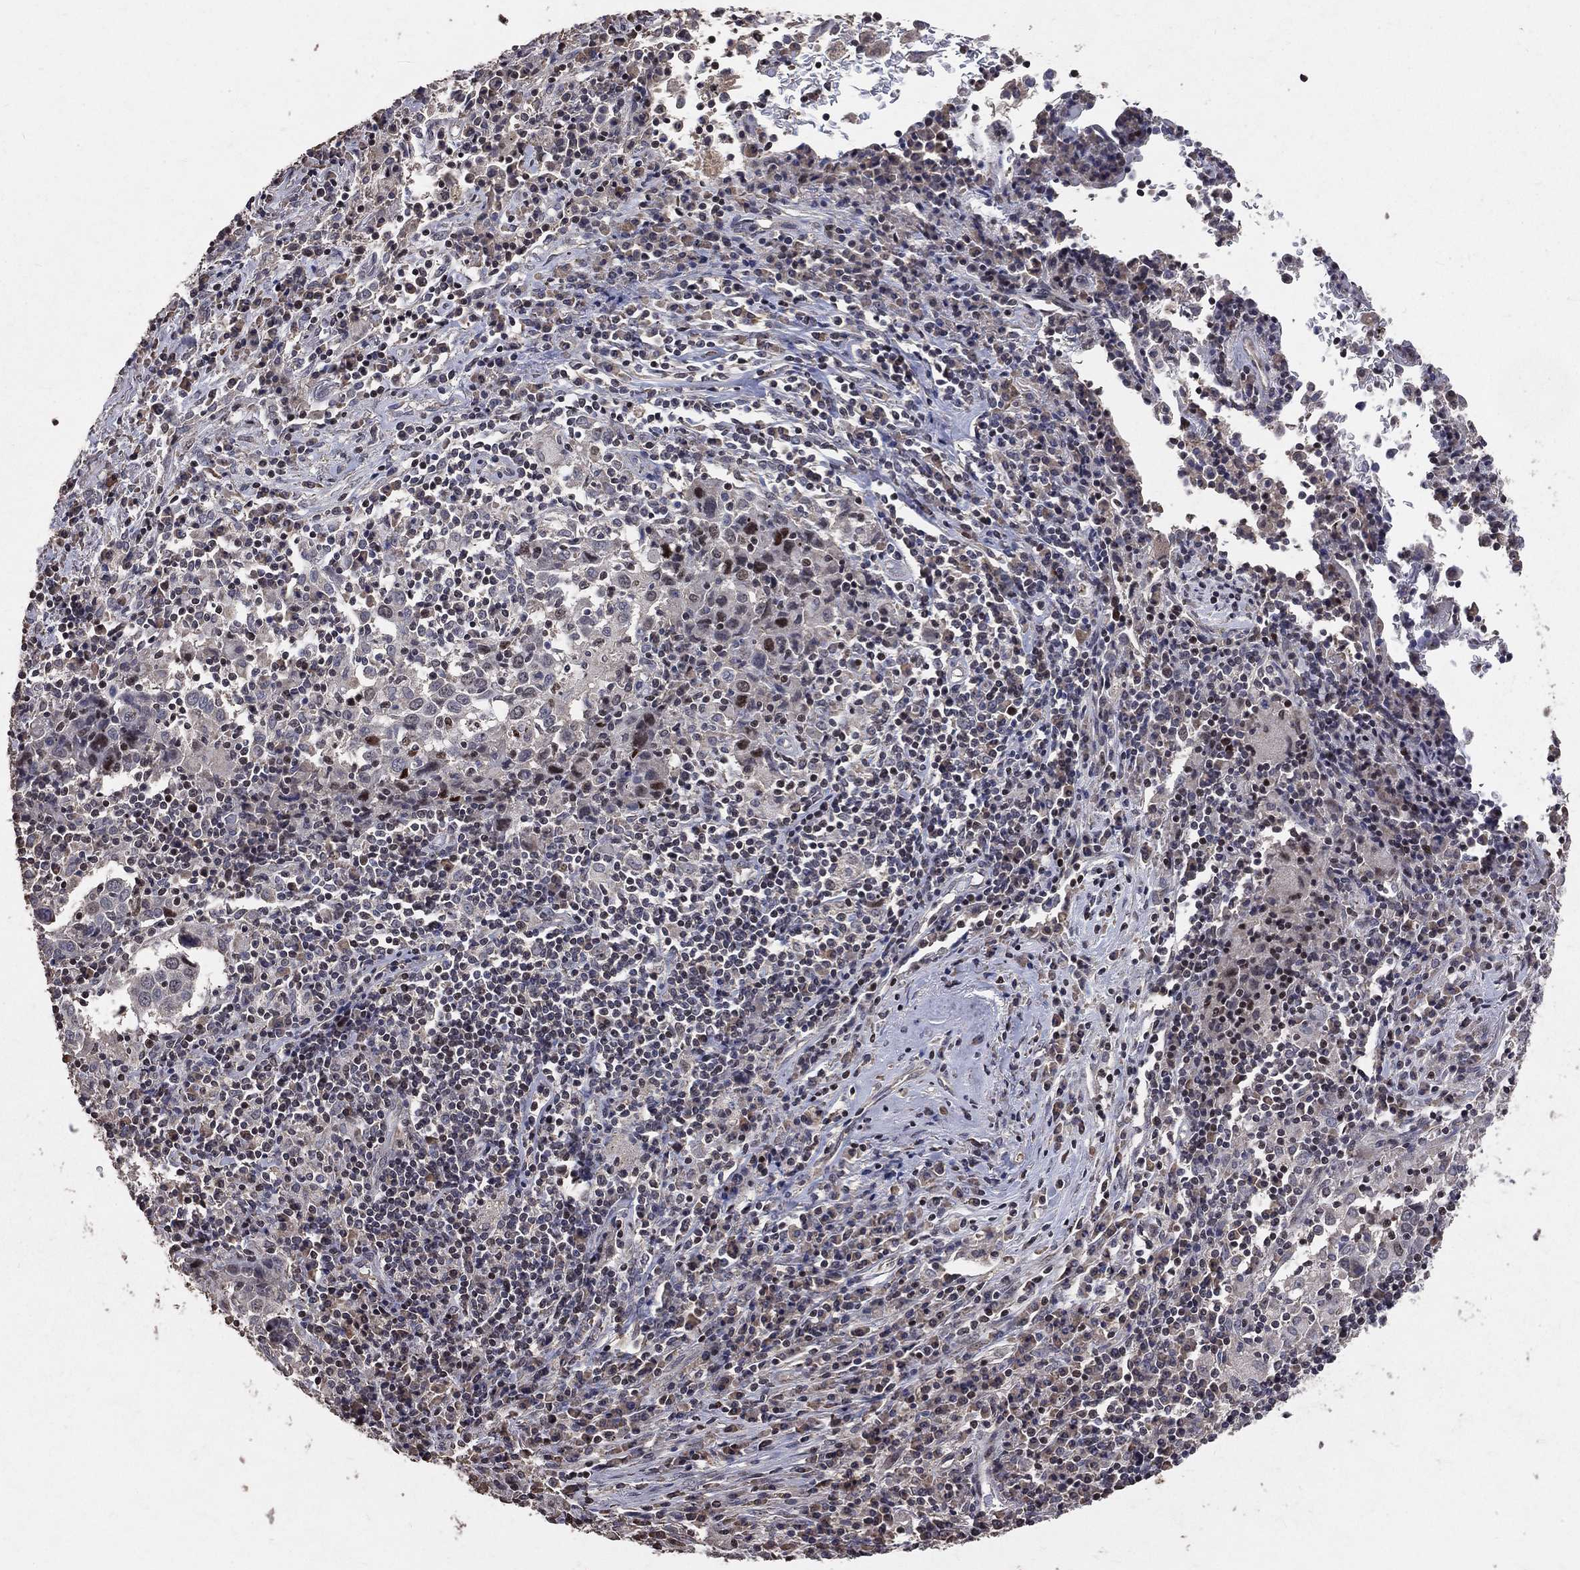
{"staining": {"intensity": "negative", "quantity": "none", "location": "none"}, "tissue": "lung cancer", "cell_type": "Tumor cells", "image_type": "cancer", "snomed": [{"axis": "morphology", "description": "Squamous cell carcinoma, NOS"}, {"axis": "topography", "description": "Lung"}], "caption": "Tumor cells are negative for protein expression in human lung squamous cell carcinoma. Nuclei are stained in blue.", "gene": "LY6K", "patient": {"sex": "male", "age": 57}}